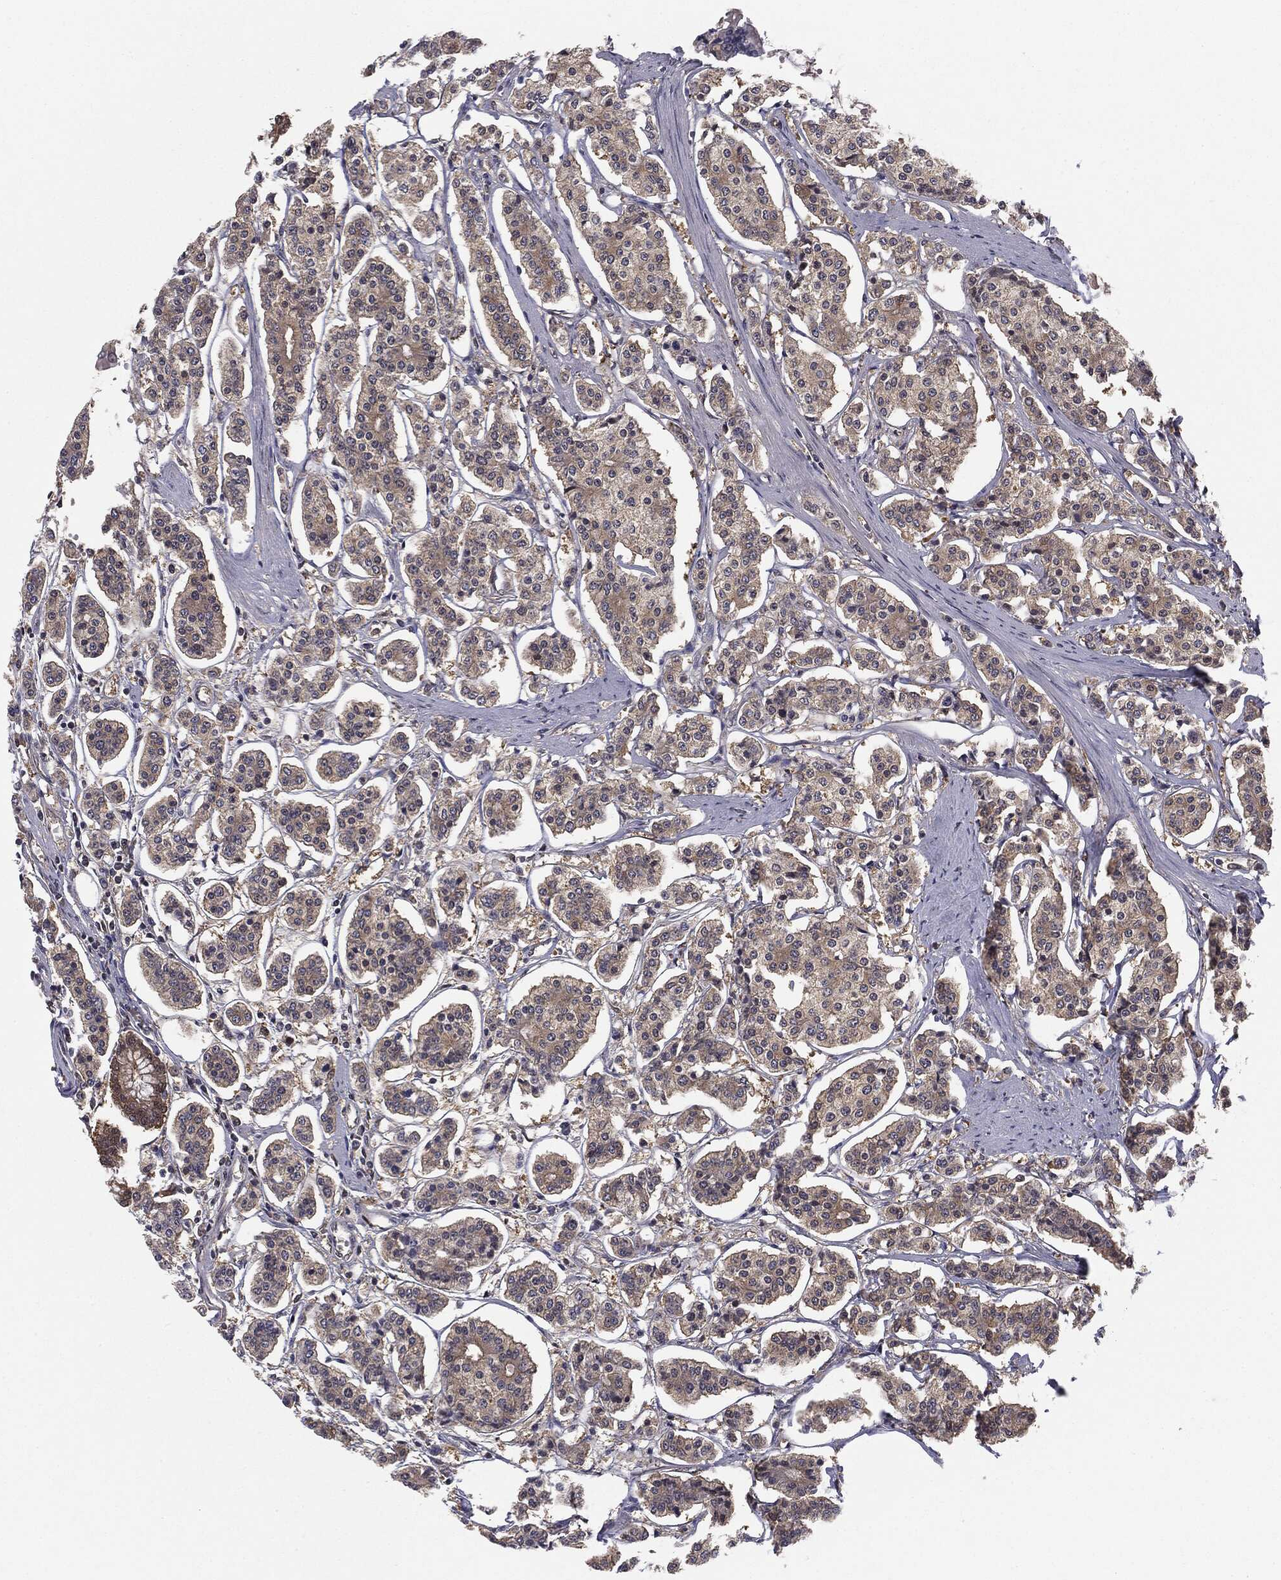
{"staining": {"intensity": "negative", "quantity": "none", "location": "none"}, "tissue": "carcinoid", "cell_type": "Tumor cells", "image_type": "cancer", "snomed": [{"axis": "morphology", "description": "Carcinoid, malignant, NOS"}, {"axis": "topography", "description": "Small intestine"}], "caption": "Carcinoid was stained to show a protein in brown. There is no significant expression in tumor cells.", "gene": "KRT7", "patient": {"sex": "female", "age": 65}}